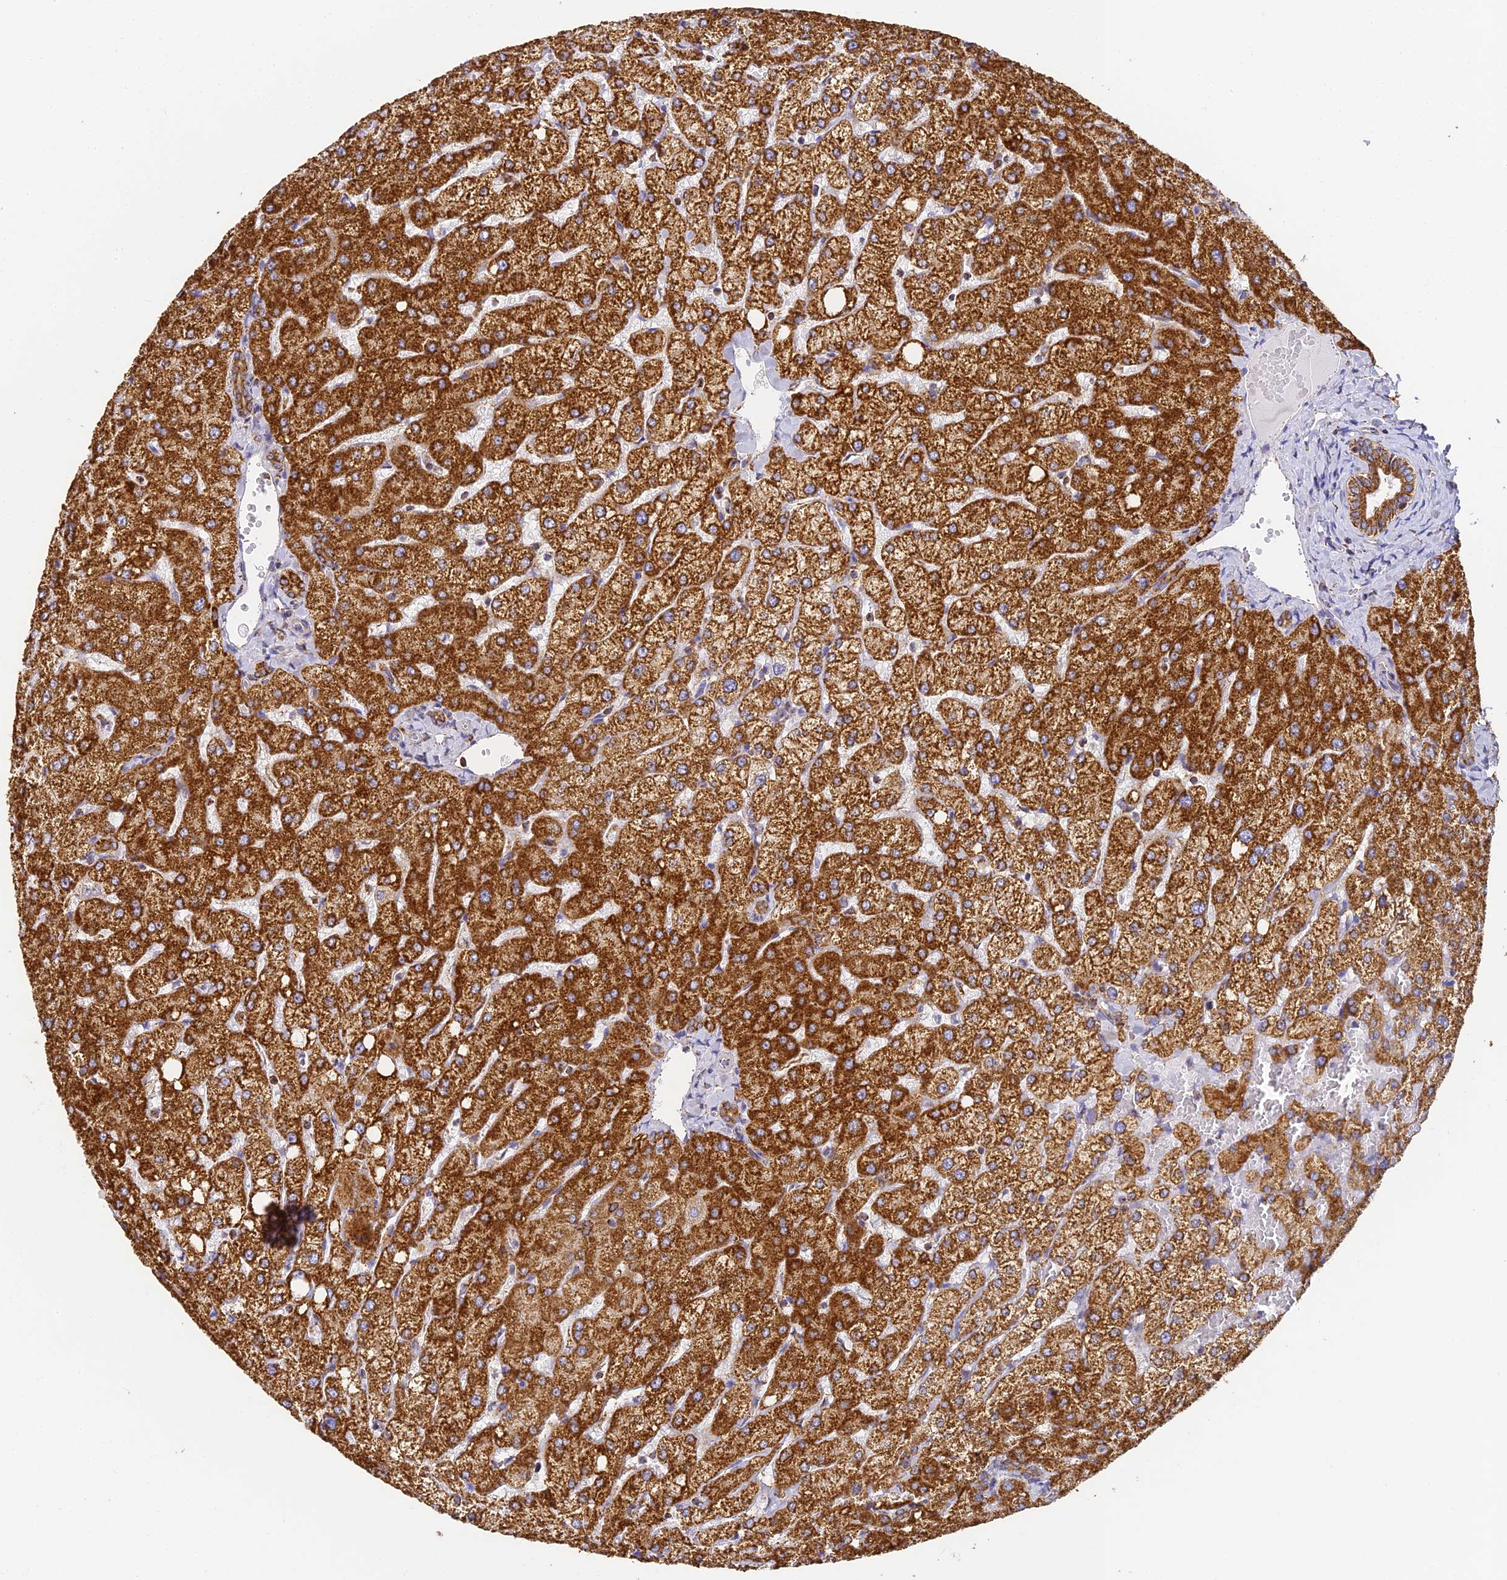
{"staining": {"intensity": "strong", "quantity": "25%-75%", "location": "cytoplasmic/membranous"}, "tissue": "liver", "cell_type": "Cholangiocytes", "image_type": "normal", "snomed": [{"axis": "morphology", "description": "Normal tissue, NOS"}, {"axis": "topography", "description": "Liver"}], "caption": "A high amount of strong cytoplasmic/membranous expression is present in about 25%-75% of cholangiocytes in benign liver.", "gene": "COX6C", "patient": {"sex": "female", "age": 54}}